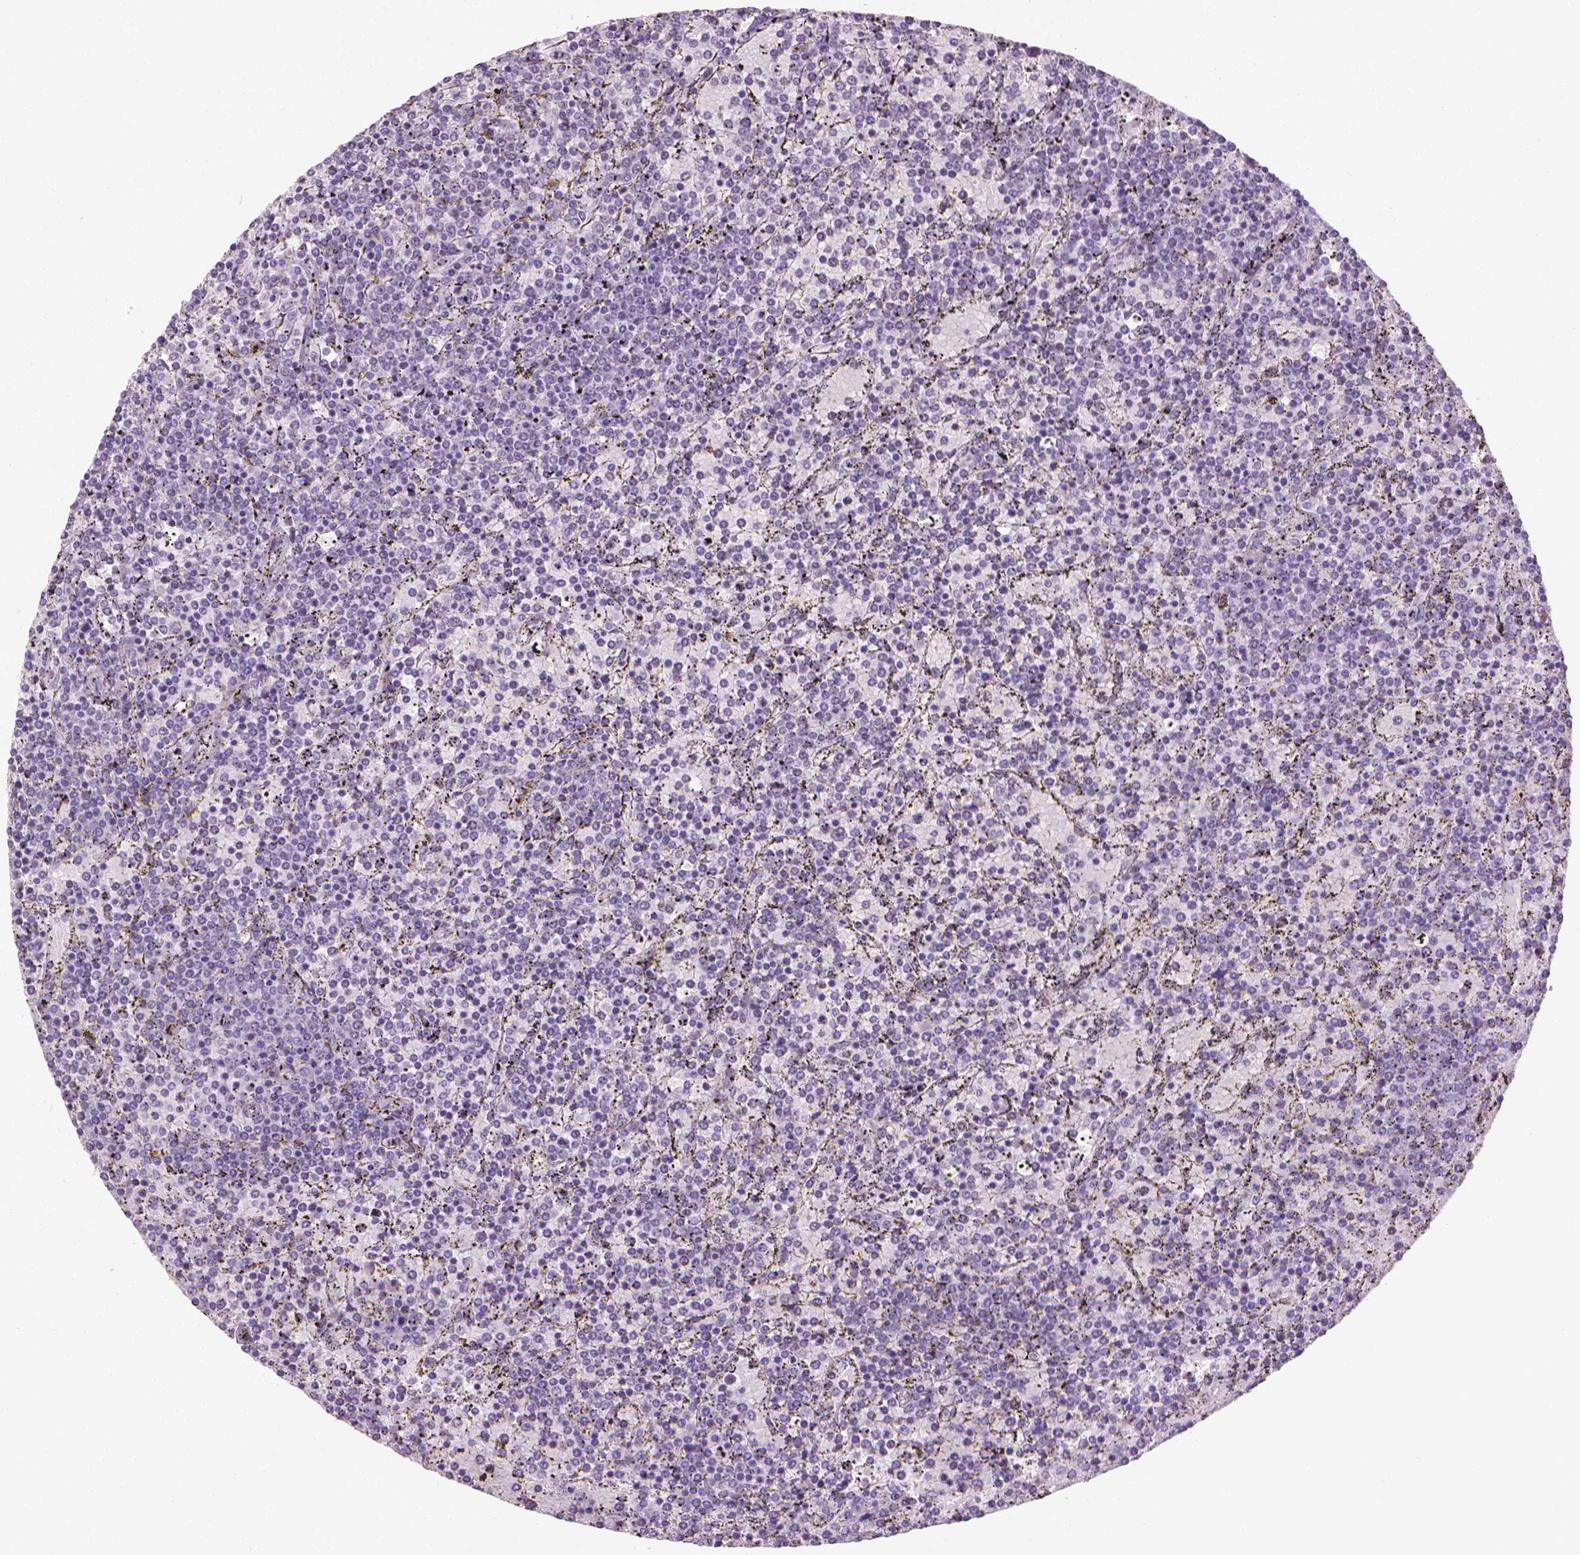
{"staining": {"intensity": "negative", "quantity": "none", "location": "none"}, "tissue": "lymphoma", "cell_type": "Tumor cells", "image_type": "cancer", "snomed": [{"axis": "morphology", "description": "Malignant lymphoma, non-Hodgkin's type, Low grade"}, {"axis": "topography", "description": "Spleen"}], "caption": "This image is of low-grade malignant lymphoma, non-Hodgkin's type stained with IHC to label a protein in brown with the nuclei are counter-stained blue. There is no expression in tumor cells.", "gene": "MLANA", "patient": {"sex": "female", "age": 77}}